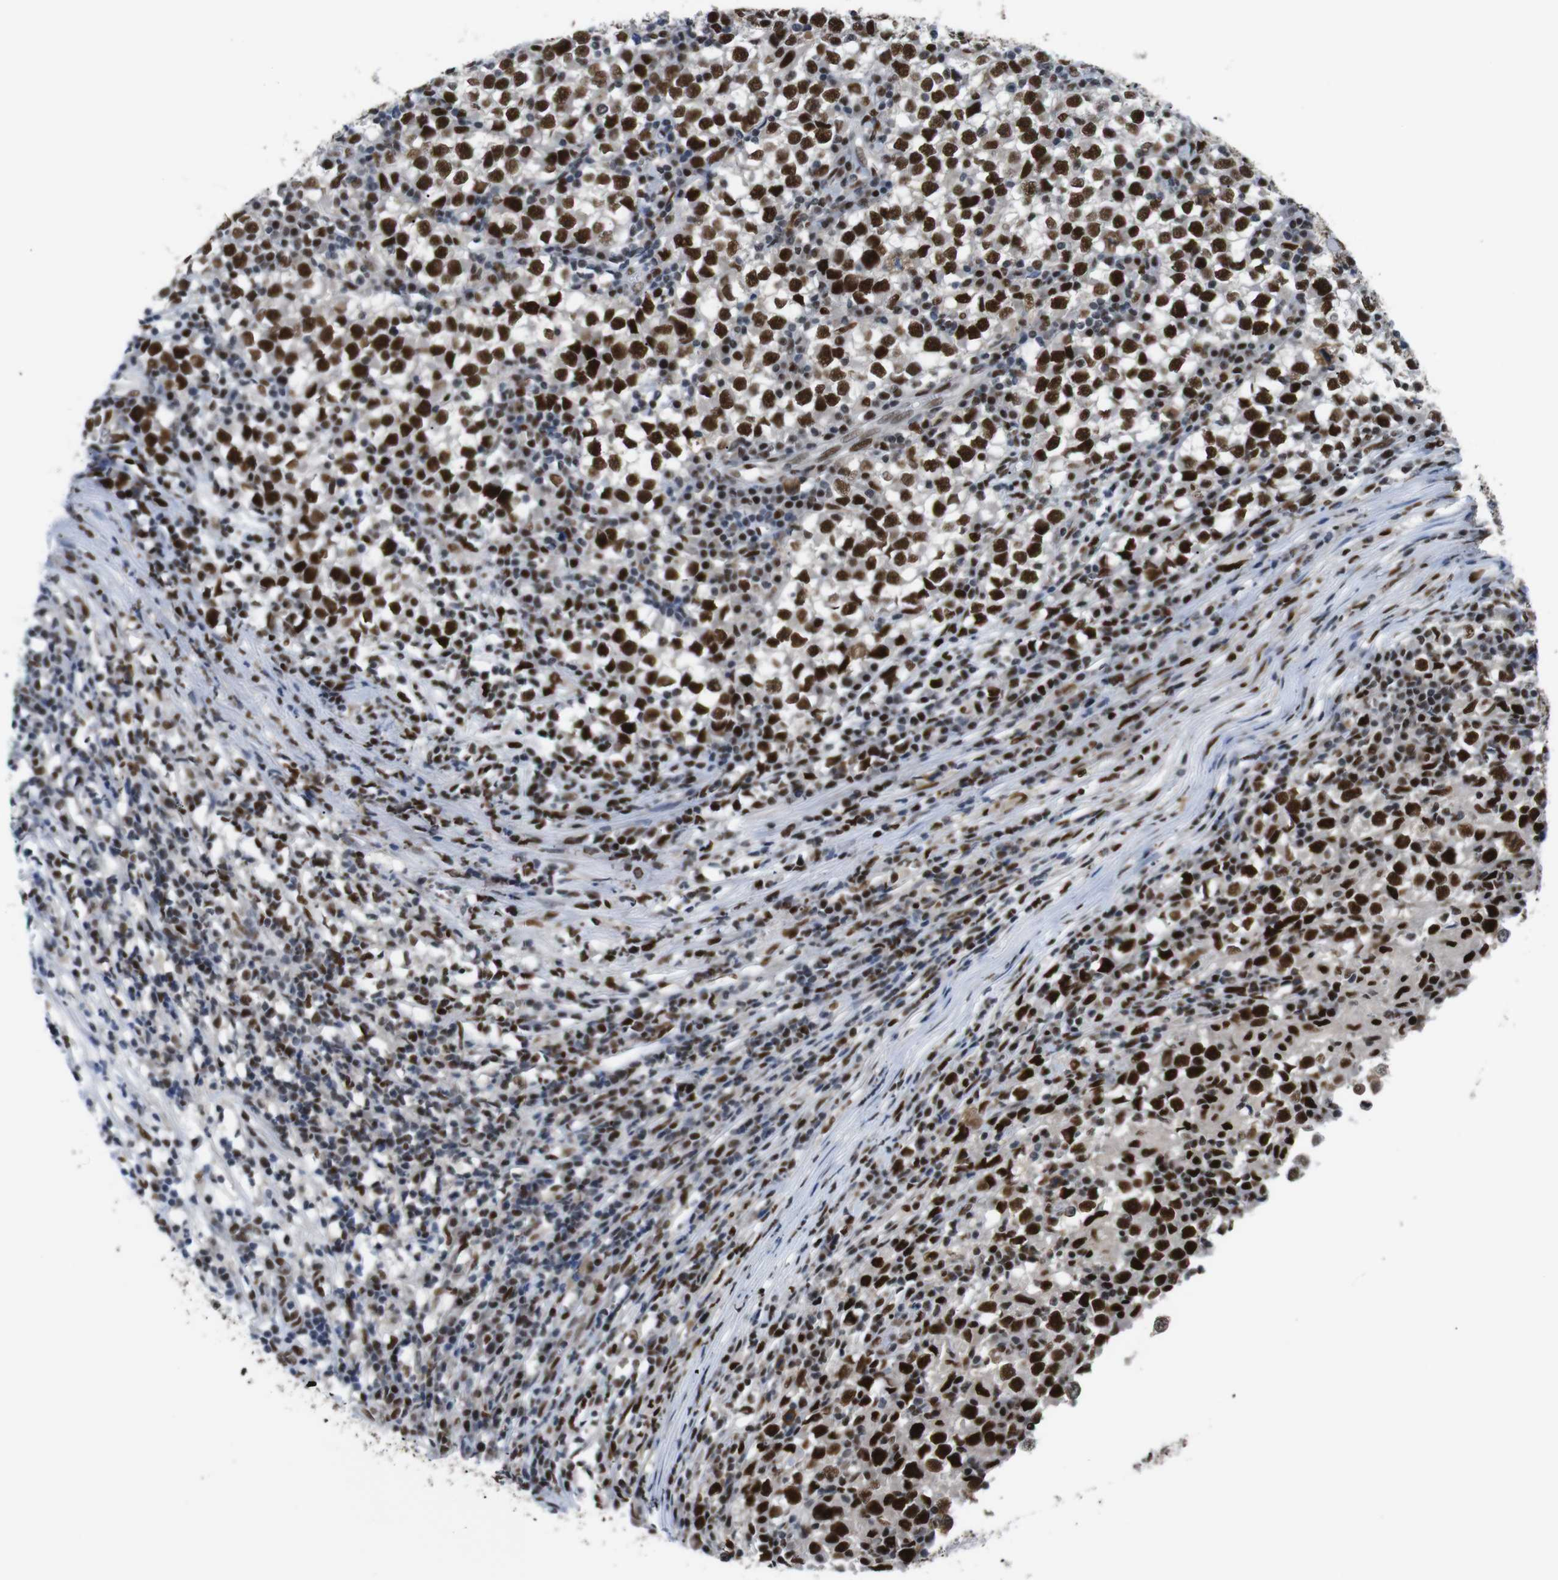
{"staining": {"intensity": "strong", "quantity": ">75%", "location": "nuclear"}, "tissue": "testis cancer", "cell_type": "Tumor cells", "image_type": "cancer", "snomed": [{"axis": "morphology", "description": "Seminoma, NOS"}, {"axis": "topography", "description": "Testis"}], "caption": "DAB (3,3'-diaminobenzidine) immunohistochemical staining of seminoma (testis) exhibits strong nuclear protein staining in about >75% of tumor cells. (DAB (3,3'-diaminobenzidine) IHC with brightfield microscopy, high magnification).", "gene": "PSME3", "patient": {"sex": "male", "age": 65}}